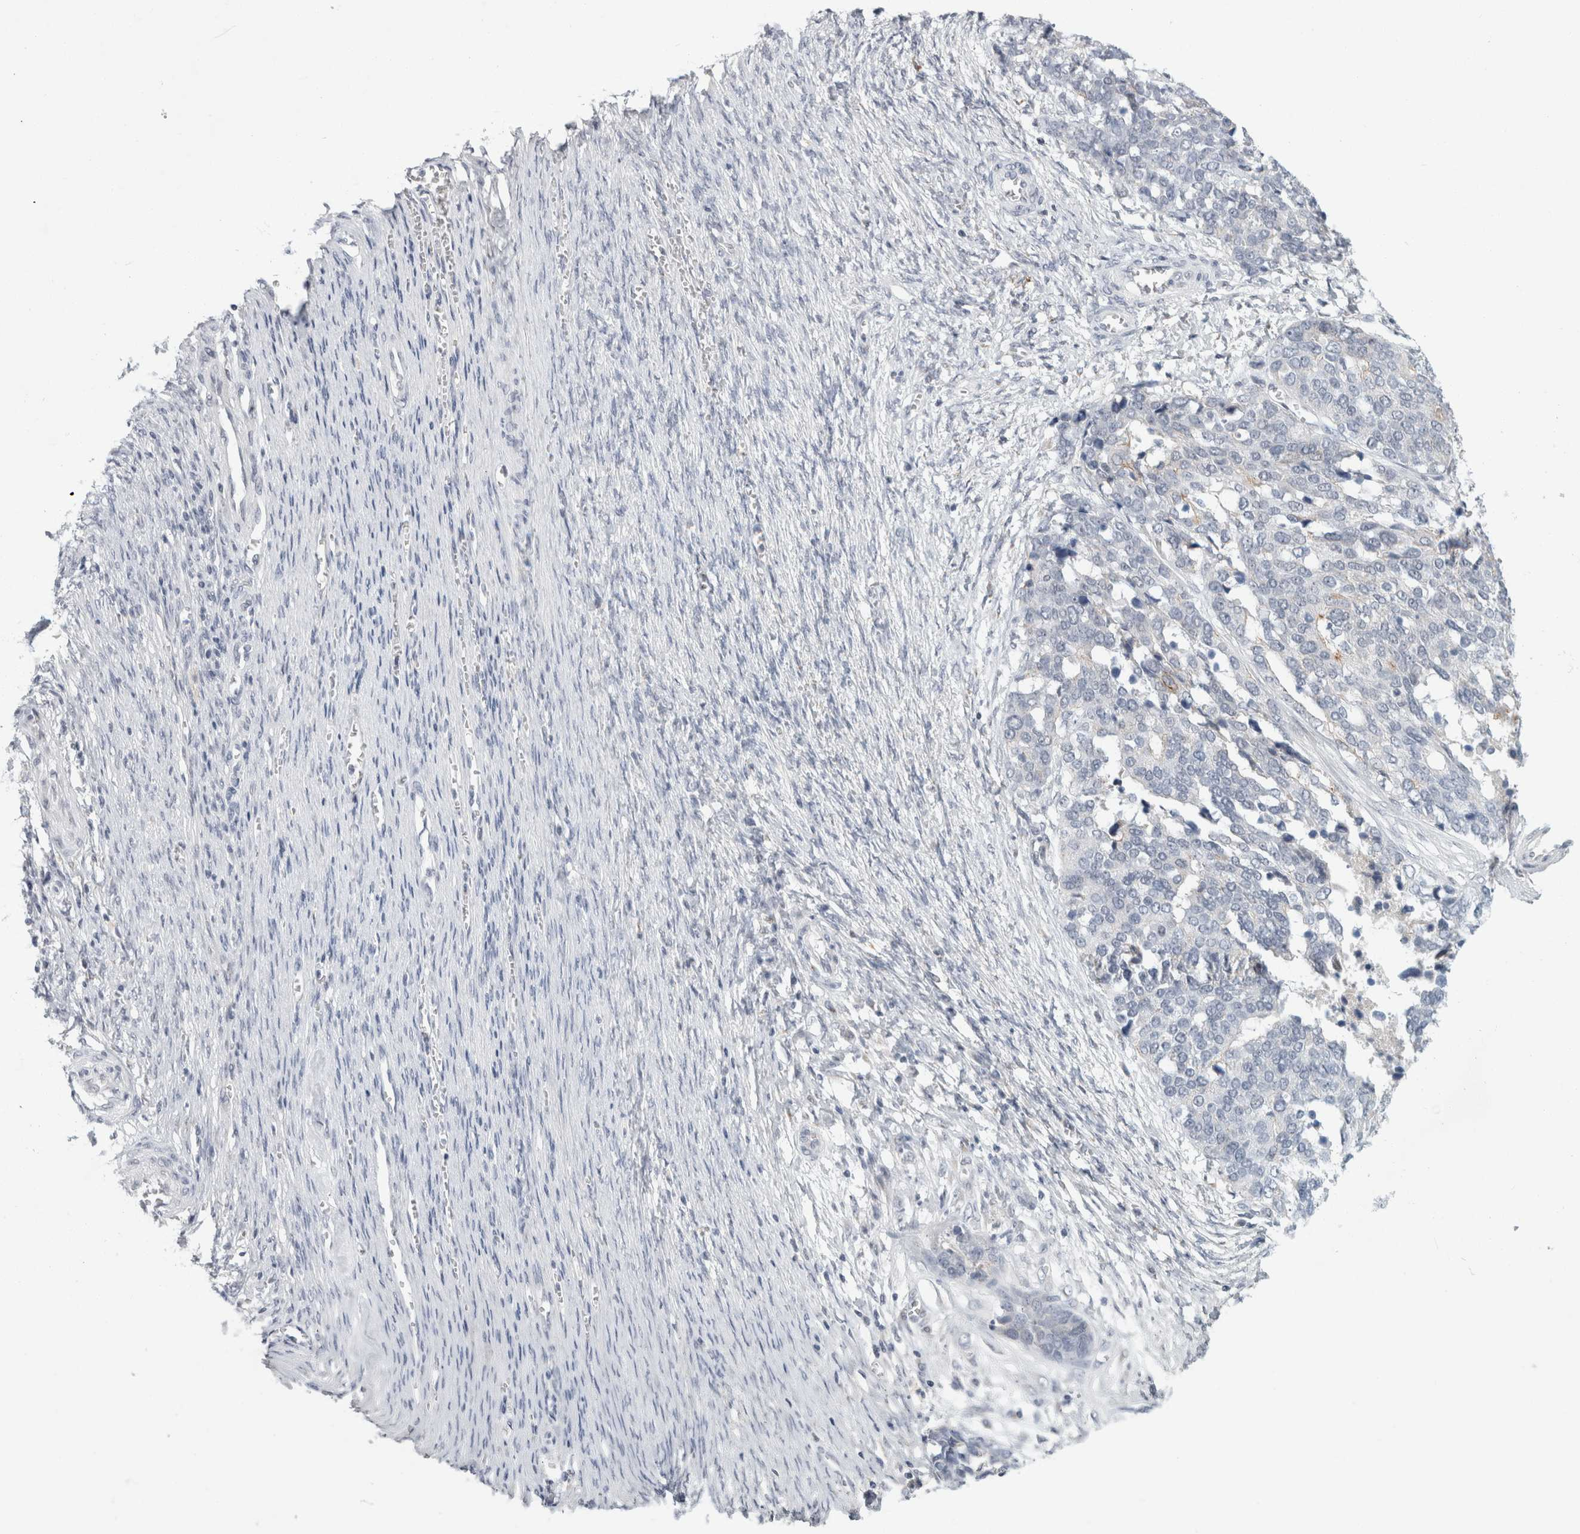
{"staining": {"intensity": "negative", "quantity": "none", "location": "none"}, "tissue": "ovarian cancer", "cell_type": "Tumor cells", "image_type": "cancer", "snomed": [{"axis": "morphology", "description": "Cystadenocarcinoma, serous, NOS"}, {"axis": "topography", "description": "Ovary"}], "caption": "The IHC histopathology image has no significant positivity in tumor cells of ovarian cancer (serous cystadenocarcinoma) tissue. The staining is performed using DAB (3,3'-diaminobenzidine) brown chromogen with nuclei counter-stained in using hematoxylin.", "gene": "NIPA1", "patient": {"sex": "female", "age": 44}}